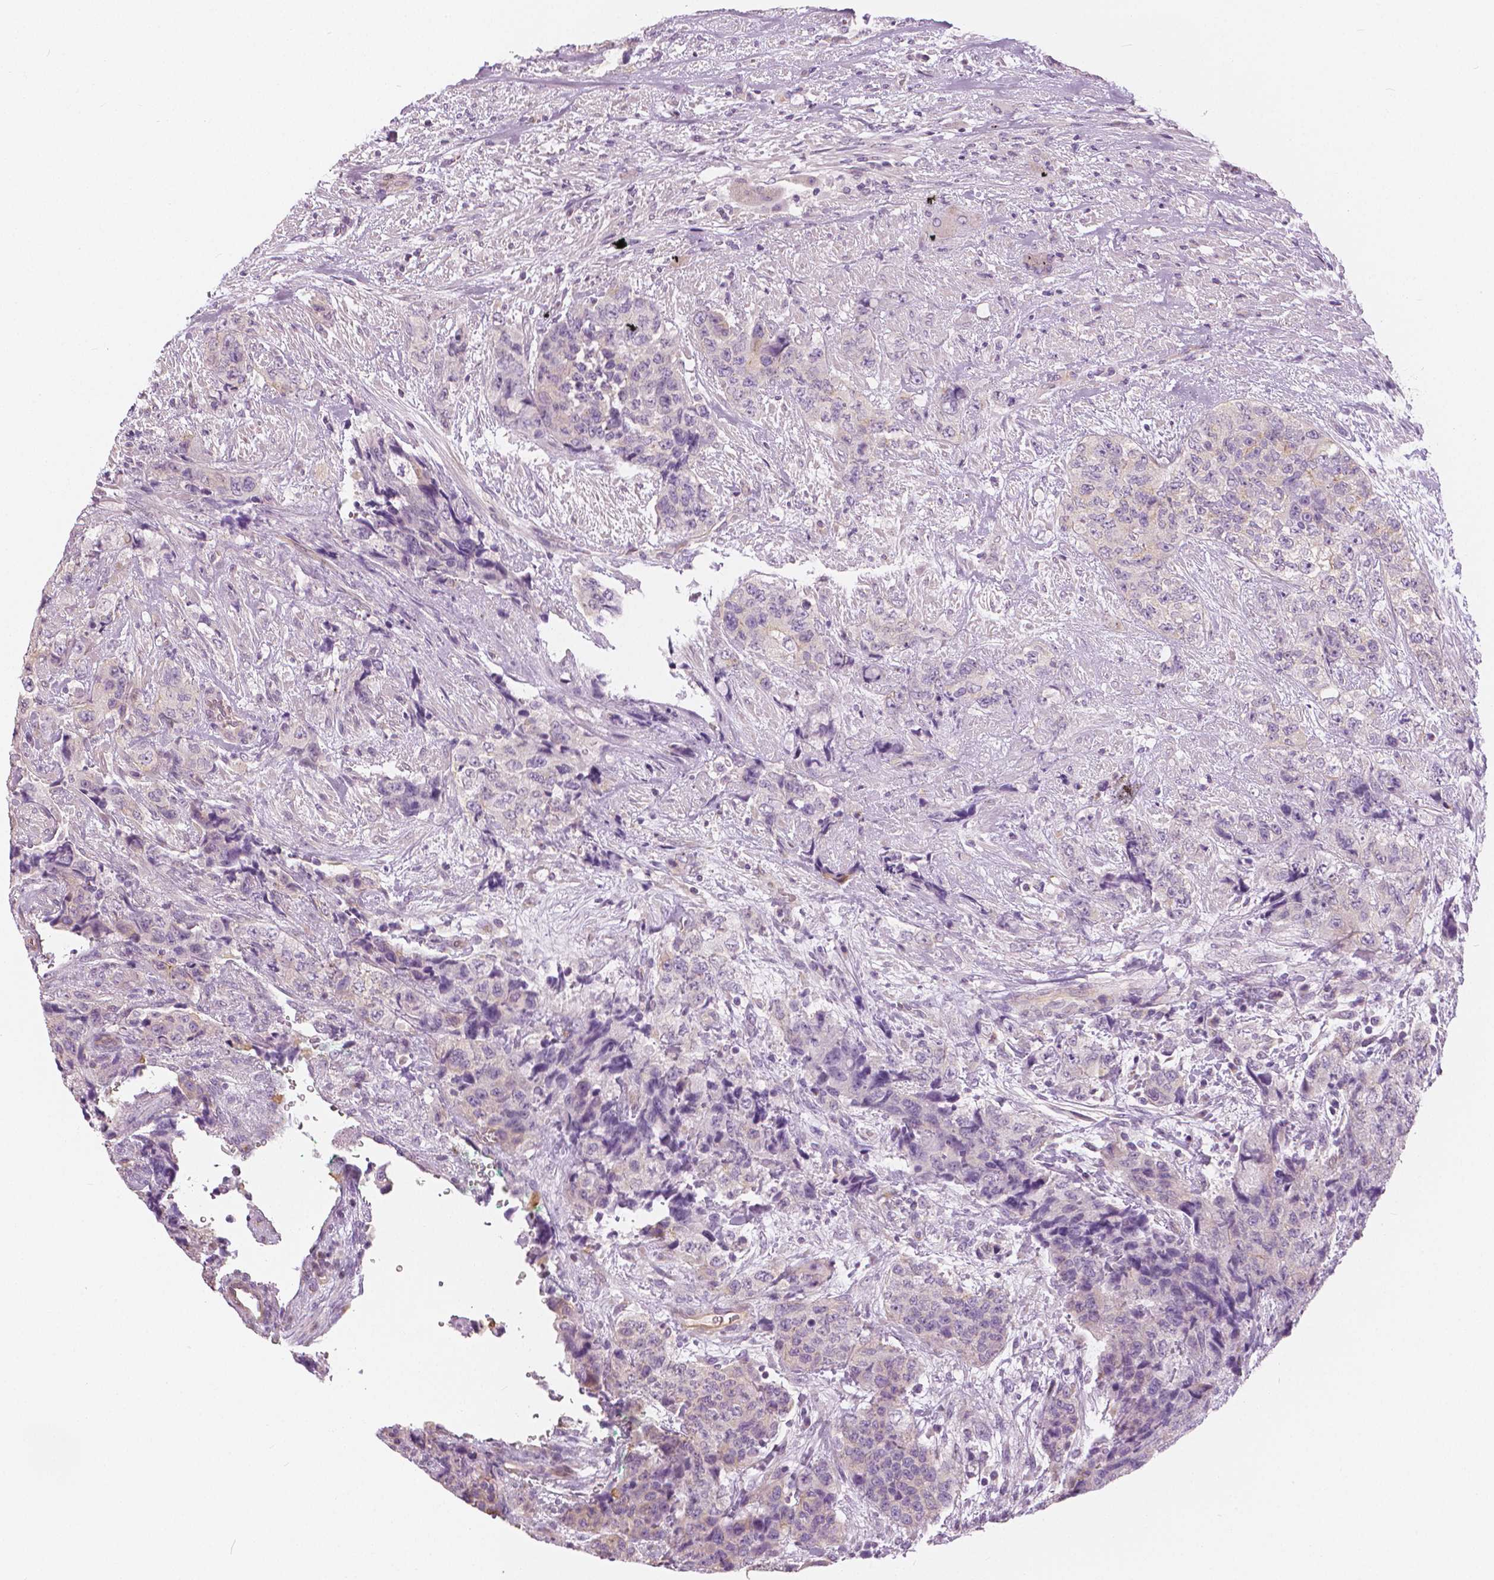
{"staining": {"intensity": "negative", "quantity": "none", "location": "none"}, "tissue": "urothelial cancer", "cell_type": "Tumor cells", "image_type": "cancer", "snomed": [{"axis": "morphology", "description": "Urothelial carcinoma, High grade"}, {"axis": "topography", "description": "Urinary bladder"}], "caption": "High magnification brightfield microscopy of urothelial carcinoma (high-grade) stained with DAB (3,3'-diaminobenzidine) (brown) and counterstained with hematoxylin (blue): tumor cells show no significant expression.", "gene": "SLC24A1", "patient": {"sex": "female", "age": 78}}